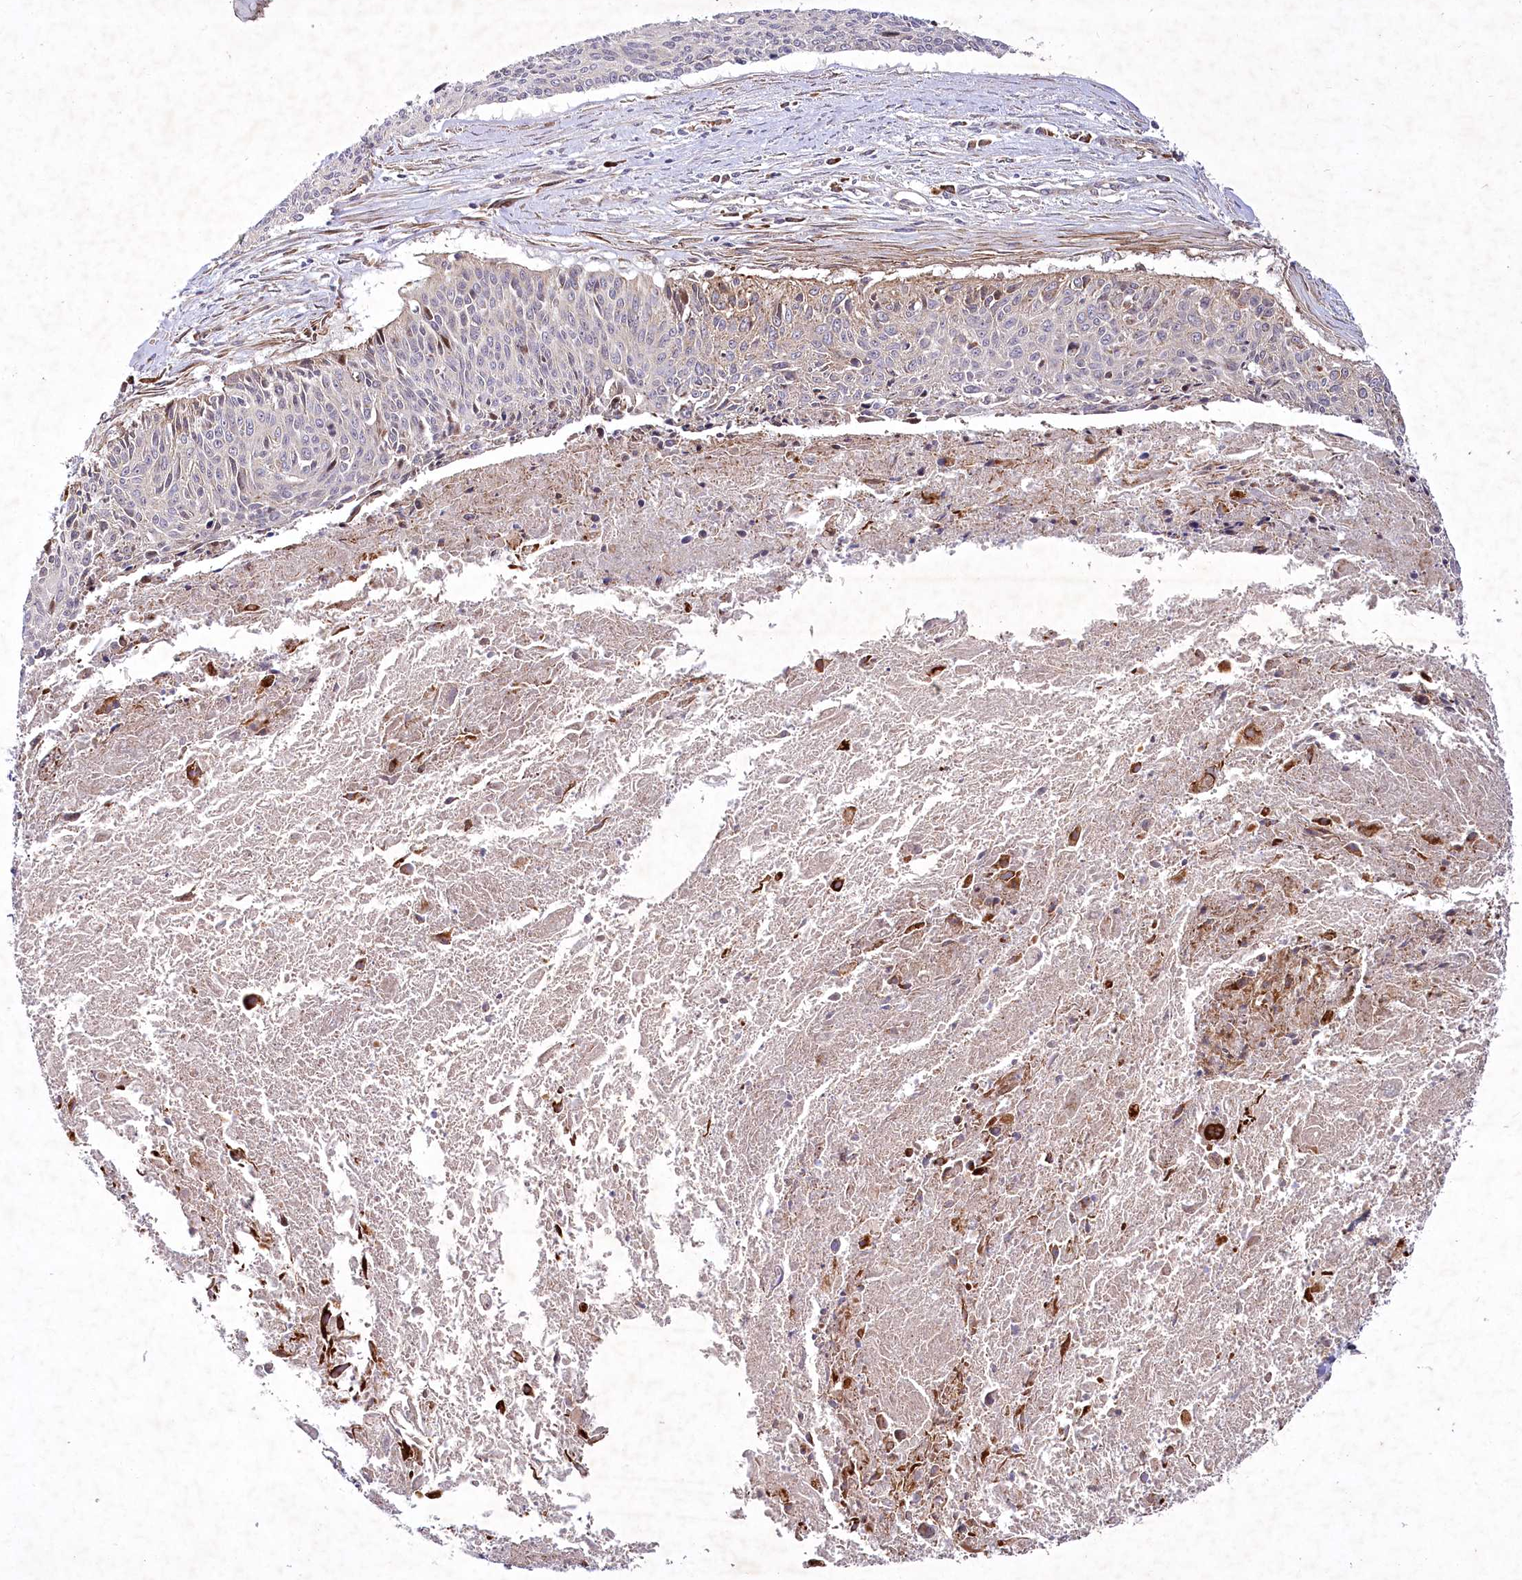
{"staining": {"intensity": "negative", "quantity": "none", "location": "none"}, "tissue": "cervical cancer", "cell_type": "Tumor cells", "image_type": "cancer", "snomed": [{"axis": "morphology", "description": "Squamous cell carcinoma, NOS"}, {"axis": "topography", "description": "Cervix"}], "caption": "The micrograph exhibits no significant staining in tumor cells of squamous cell carcinoma (cervical).", "gene": "PSTK", "patient": {"sex": "female", "age": 55}}